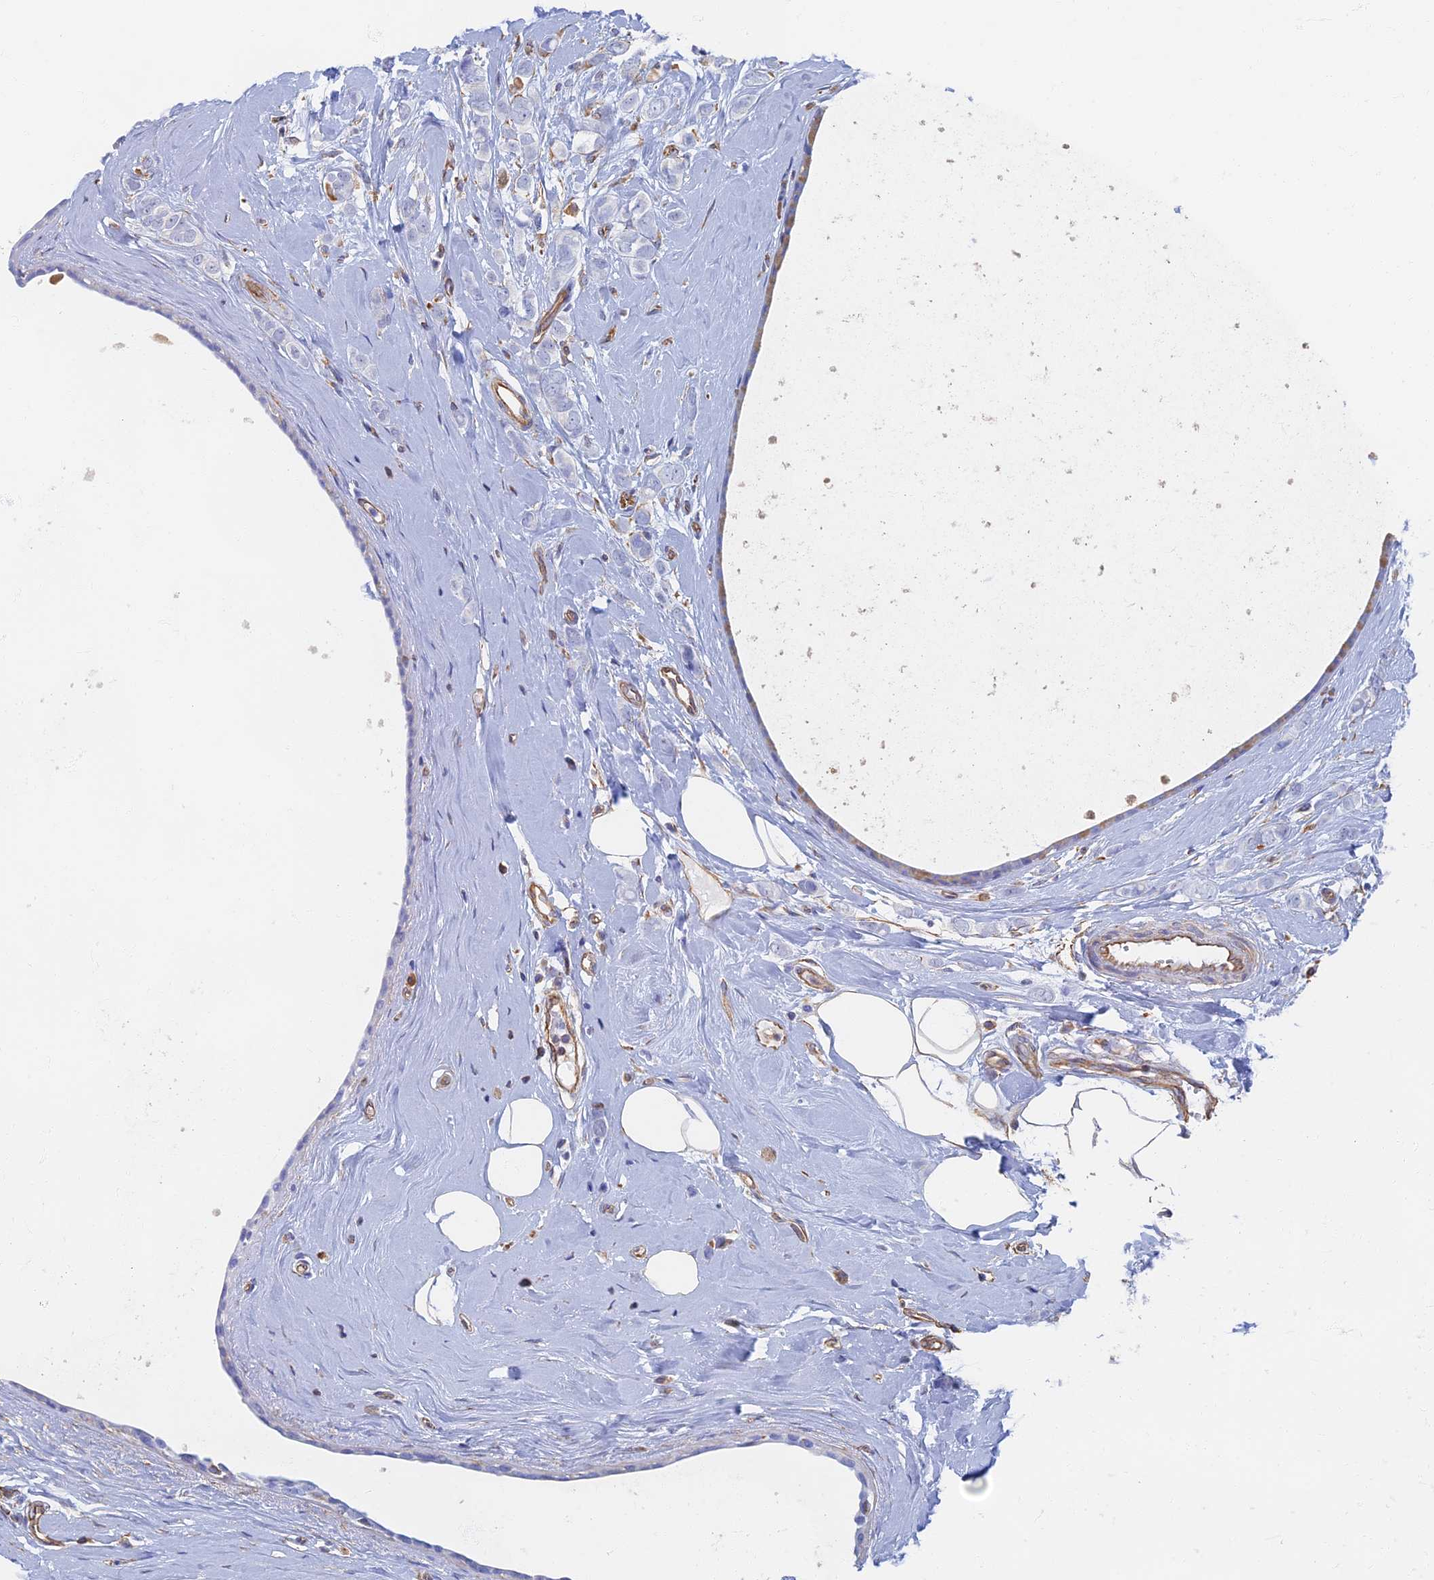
{"staining": {"intensity": "negative", "quantity": "none", "location": "none"}, "tissue": "breast cancer", "cell_type": "Tumor cells", "image_type": "cancer", "snomed": [{"axis": "morphology", "description": "Lobular carcinoma"}, {"axis": "topography", "description": "Breast"}], "caption": "DAB immunohistochemical staining of breast cancer (lobular carcinoma) demonstrates no significant staining in tumor cells. (DAB immunohistochemistry (IHC), high magnification).", "gene": "RMC1", "patient": {"sex": "female", "age": 47}}